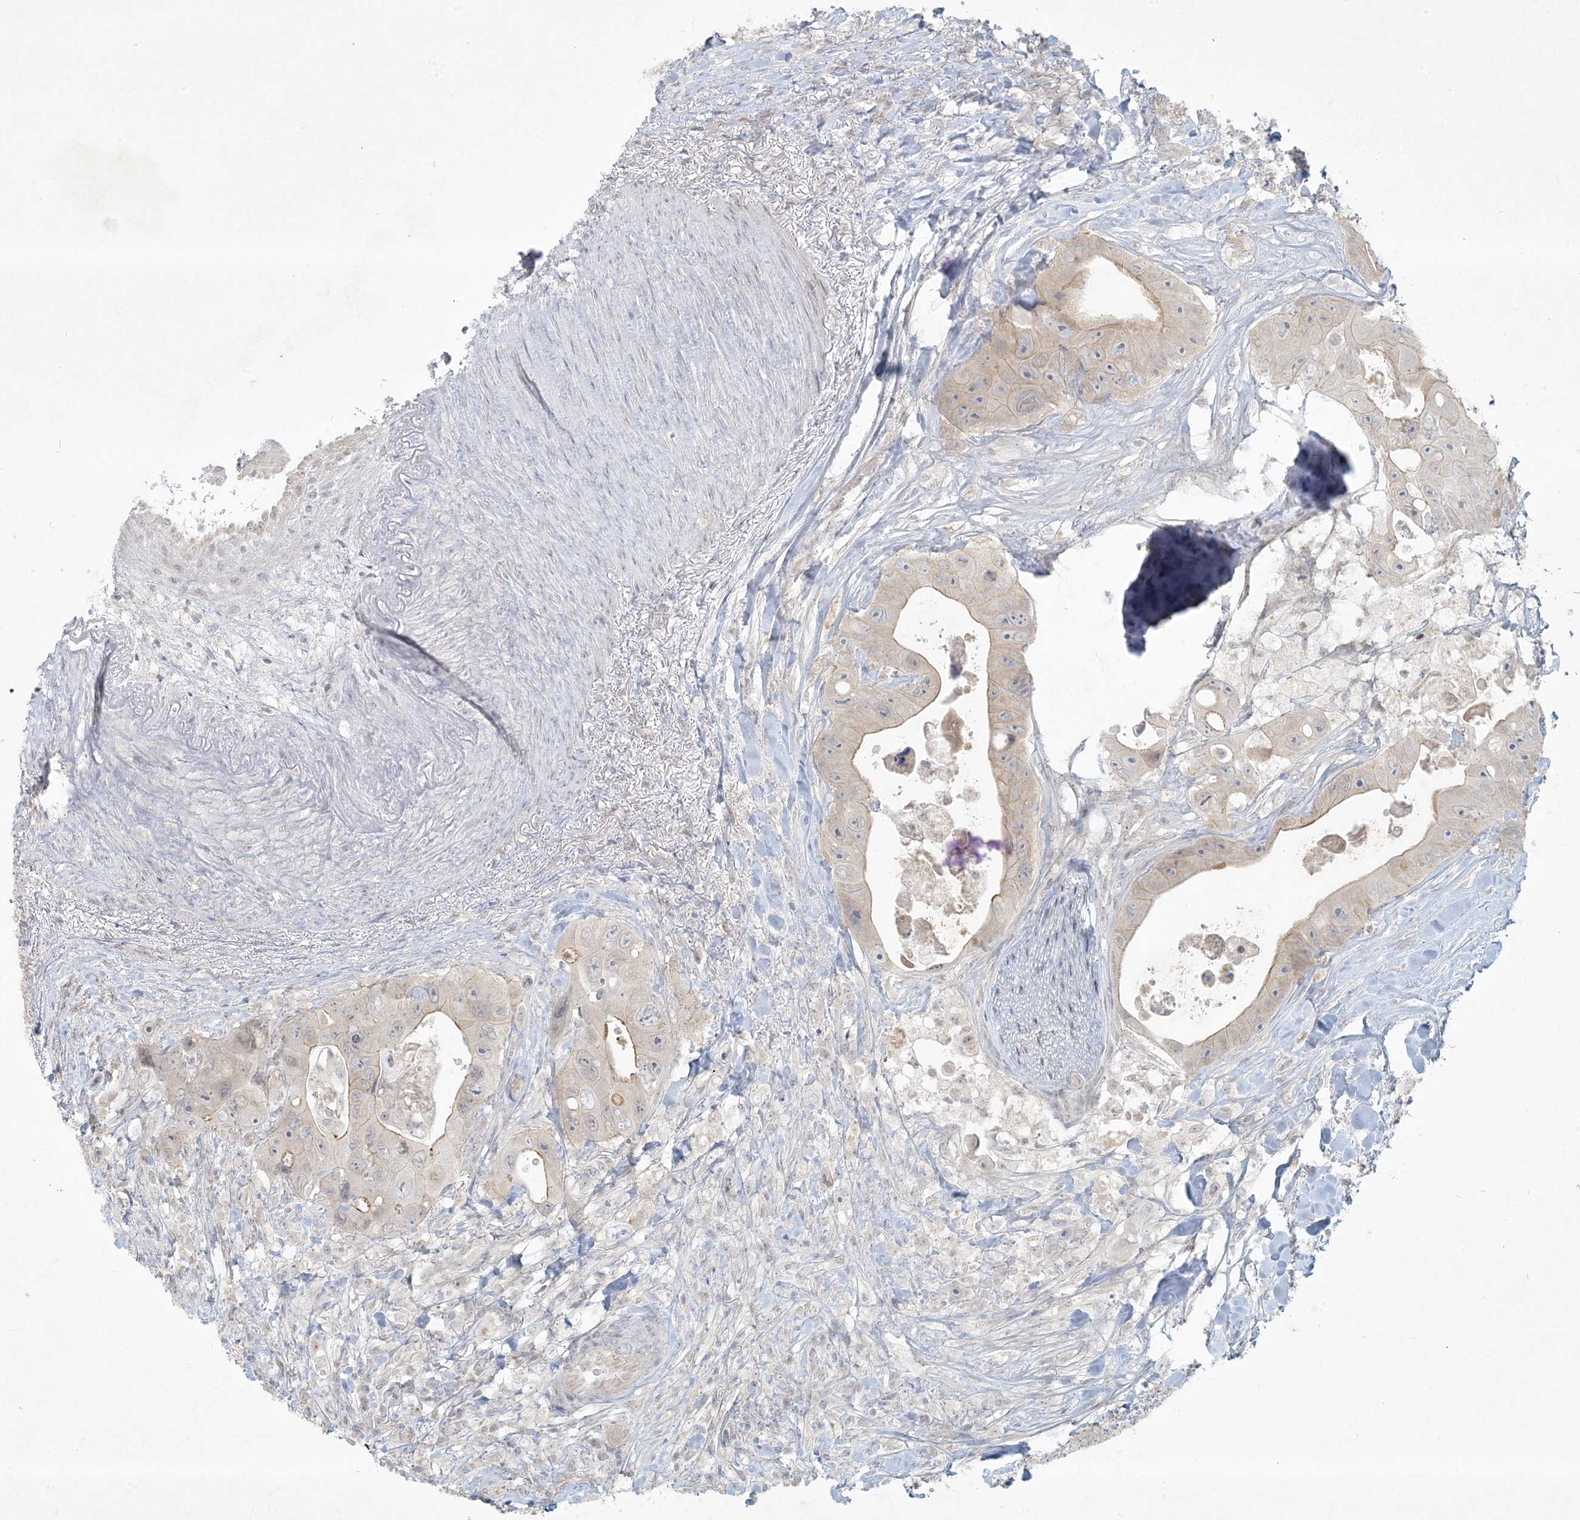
{"staining": {"intensity": "weak", "quantity": "25%-75%", "location": "cytoplasmic/membranous"}, "tissue": "colorectal cancer", "cell_type": "Tumor cells", "image_type": "cancer", "snomed": [{"axis": "morphology", "description": "Adenocarcinoma, NOS"}, {"axis": "topography", "description": "Colon"}], "caption": "High-magnification brightfield microscopy of adenocarcinoma (colorectal) stained with DAB (3,3'-diaminobenzidine) (brown) and counterstained with hematoxylin (blue). tumor cells exhibit weak cytoplasmic/membranous positivity is appreciated in about25%-75% of cells.", "gene": "BCORL1", "patient": {"sex": "female", "age": 46}}